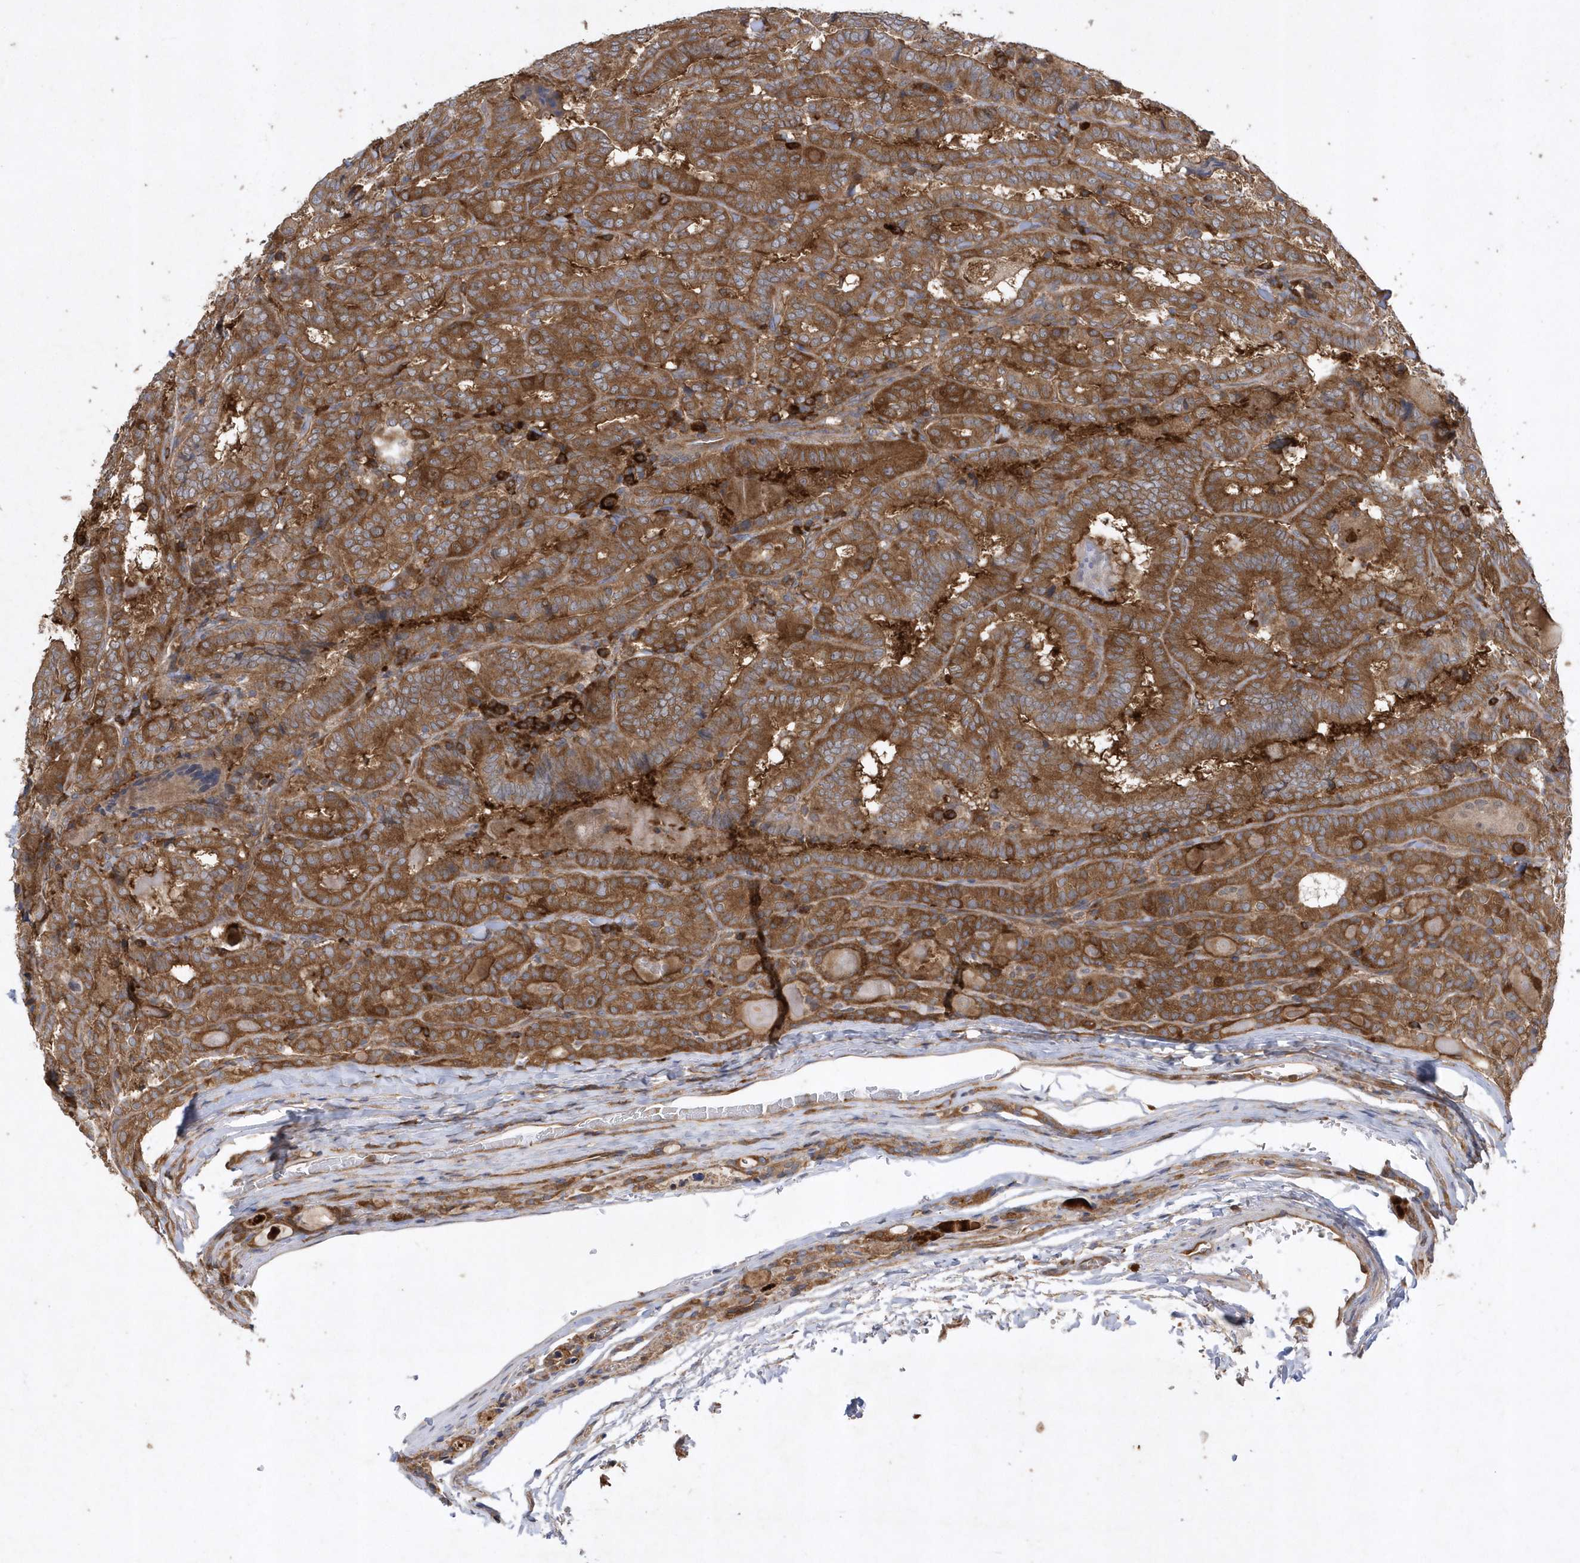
{"staining": {"intensity": "moderate", "quantity": ">75%", "location": "cytoplasmic/membranous"}, "tissue": "thyroid cancer", "cell_type": "Tumor cells", "image_type": "cancer", "snomed": [{"axis": "morphology", "description": "Papillary adenocarcinoma, NOS"}, {"axis": "topography", "description": "Thyroid gland"}], "caption": "A brown stain shows moderate cytoplasmic/membranous positivity of a protein in papillary adenocarcinoma (thyroid) tumor cells.", "gene": "PAICS", "patient": {"sex": "female", "age": 72}}